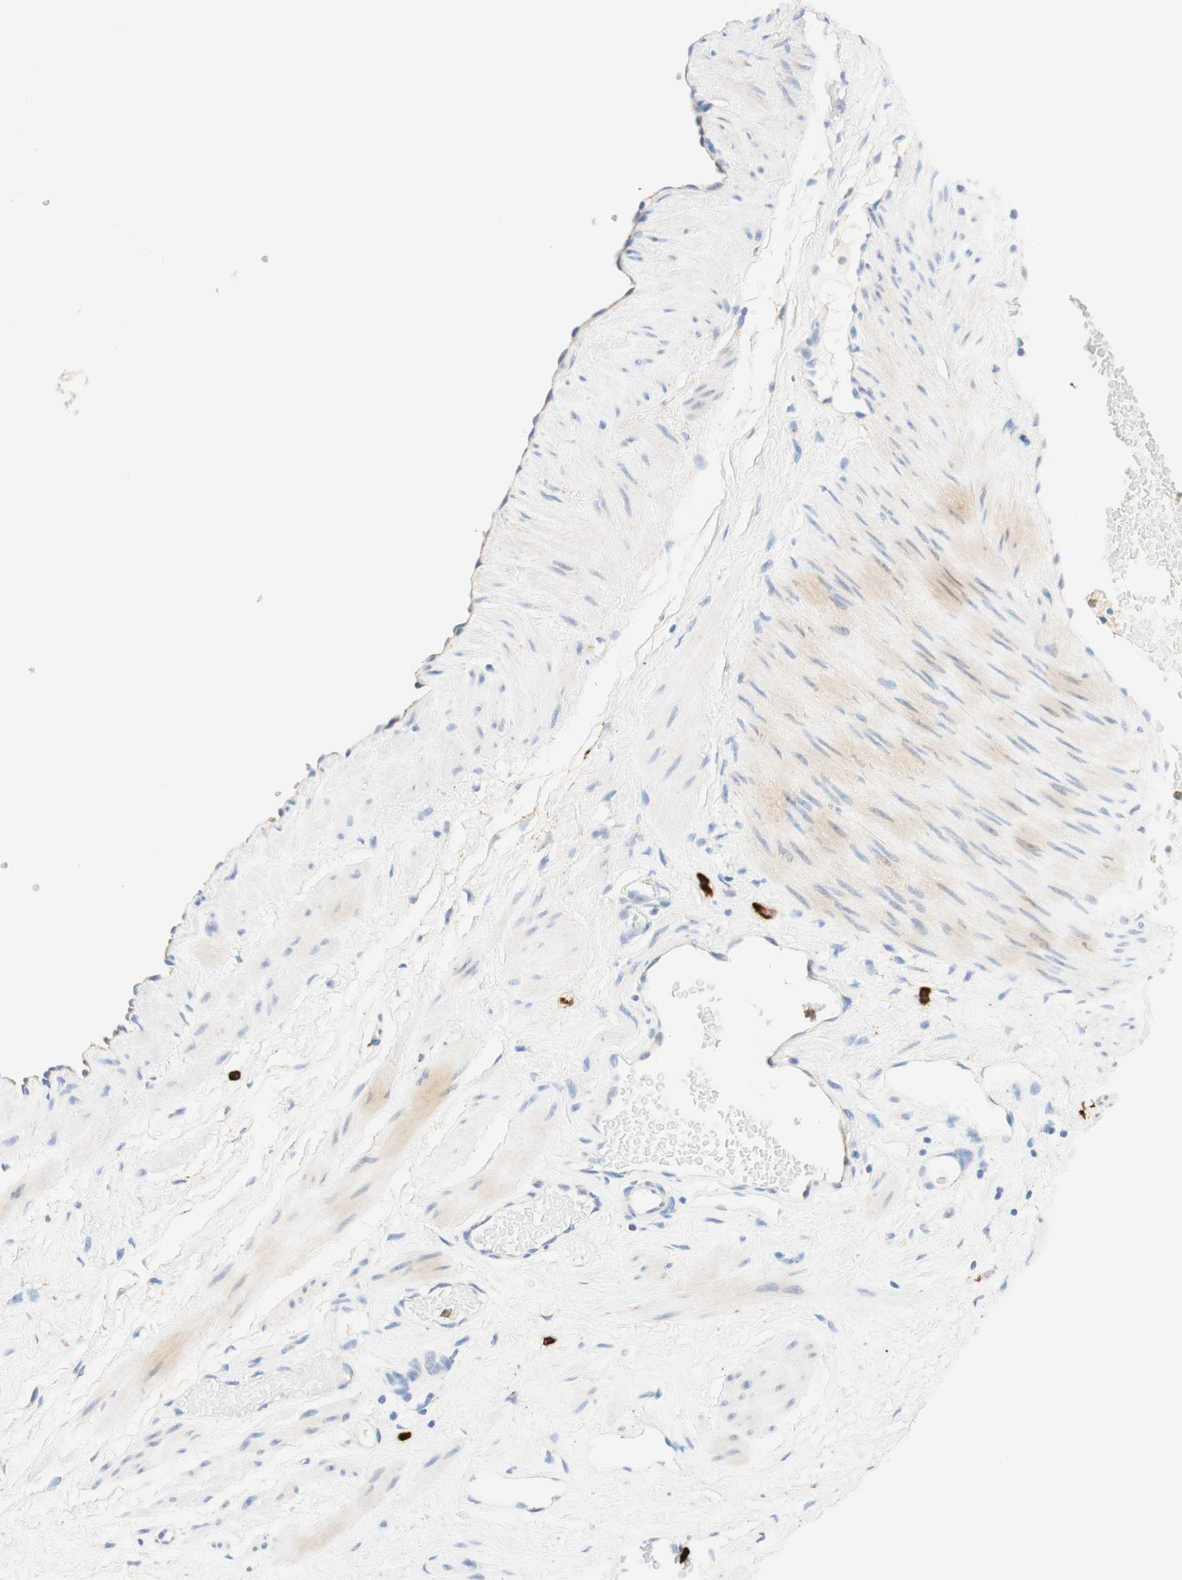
{"staining": {"intensity": "negative", "quantity": "none", "location": "none"}, "tissue": "adipose tissue", "cell_type": "Adipocytes", "image_type": "normal", "snomed": [{"axis": "morphology", "description": "Normal tissue, NOS"}, {"axis": "topography", "description": "Soft tissue"}, {"axis": "topography", "description": "Vascular tissue"}], "caption": "Immunohistochemistry (IHC) of unremarkable human adipose tissue displays no staining in adipocytes. The staining was performed using DAB to visualize the protein expression in brown, while the nuclei were stained in blue with hematoxylin (Magnification: 20x).", "gene": "CD63", "patient": {"sex": "female", "age": 35}}